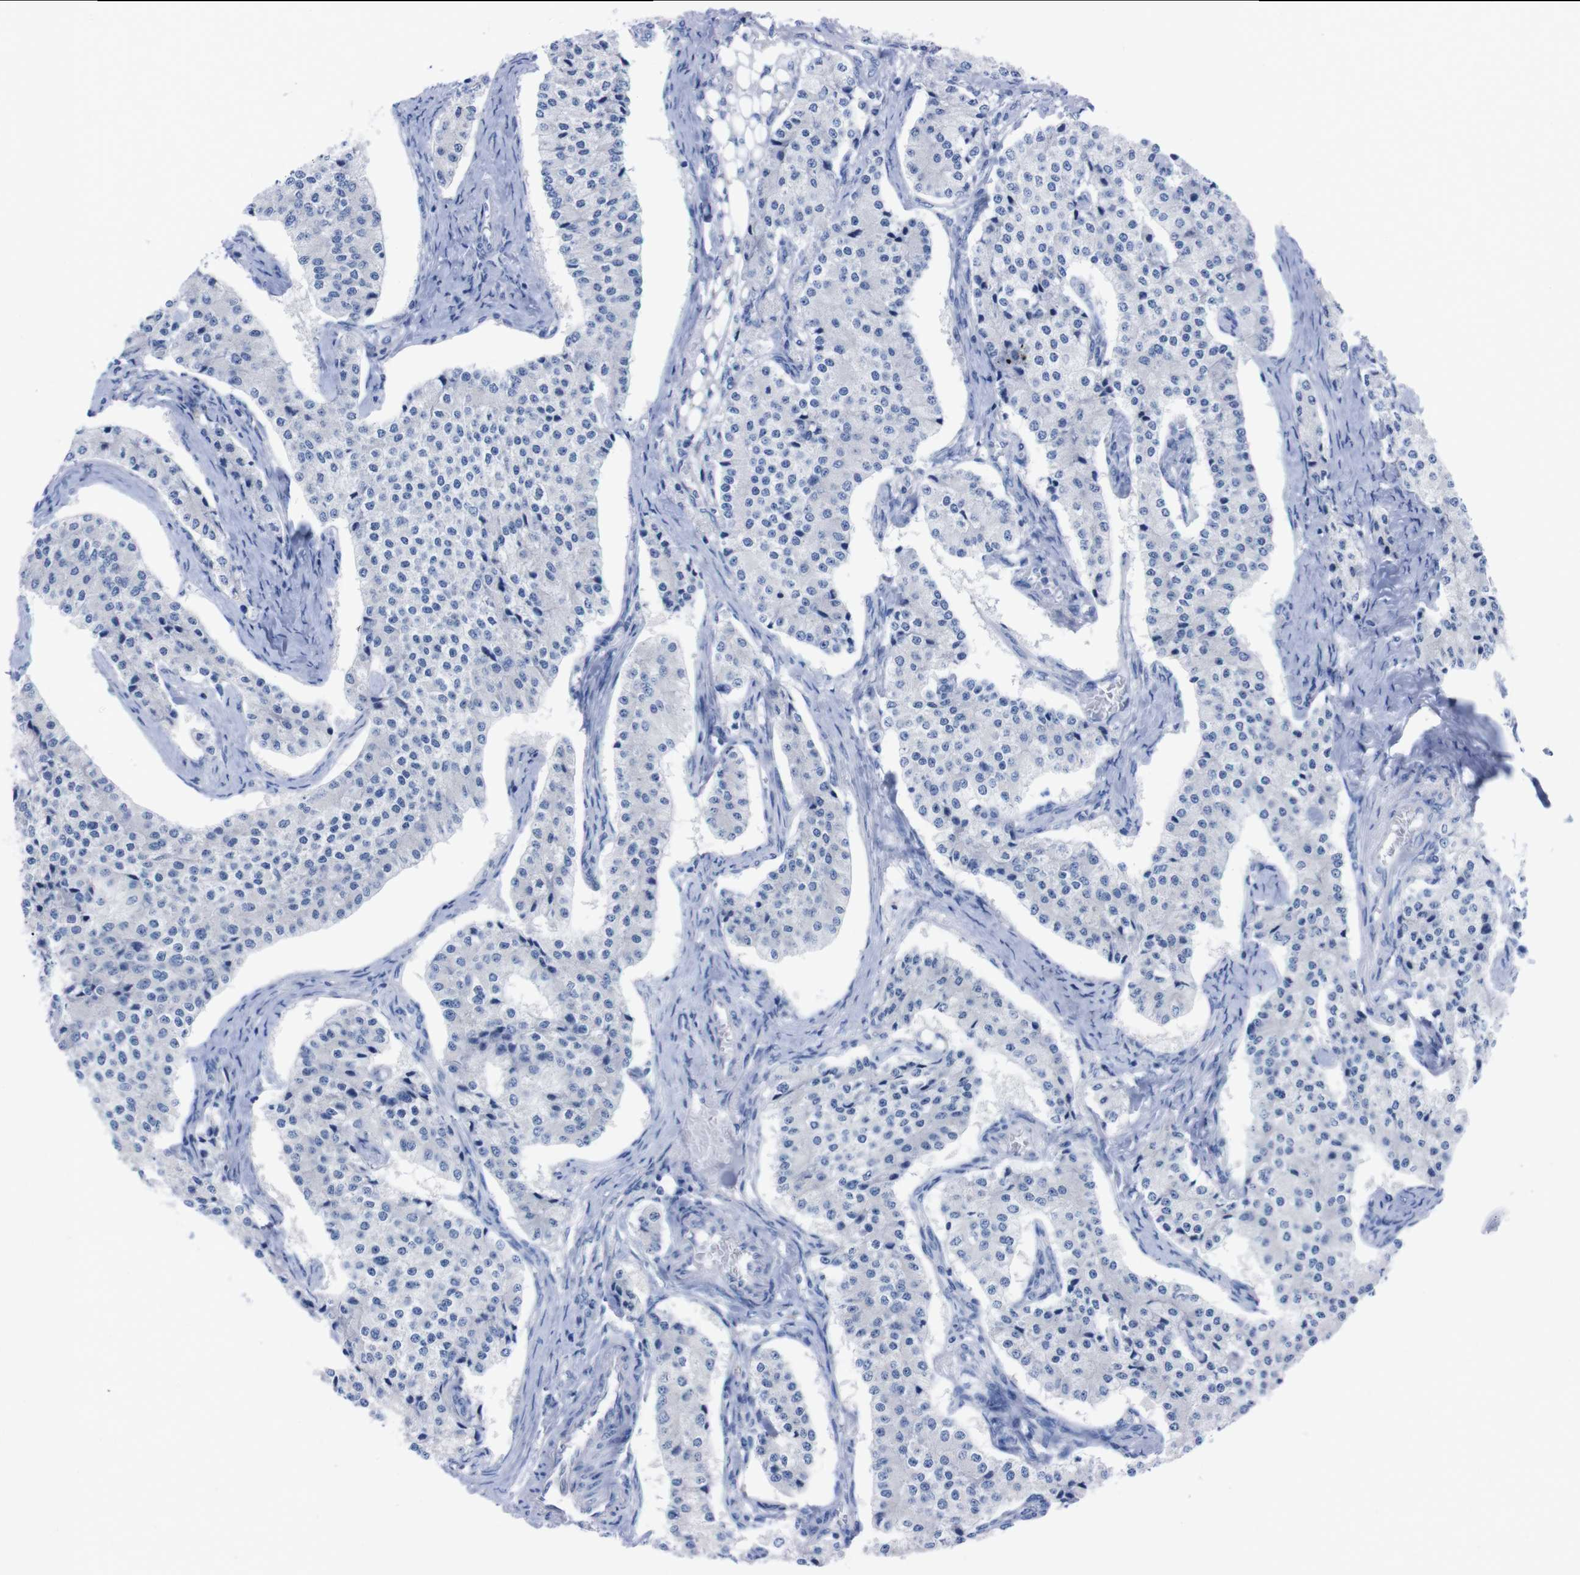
{"staining": {"intensity": "negative", "quantity": "none", "location": "none"}, "tissue": "carcinoid", "cell_type": "Tumor cells", "image_type": "cancer", "snomed": [{"axis": "morphology", "description": "Carcinoid, malignant, NOS"}, {"axis": "topography", "description": "Colon"}], "caption": "Carcinoid was stained to show a protein in brown. There is no significant expression in tumor cells.", "gene": "TMEM243", "patient": {"sex": "female", "age": 52}}